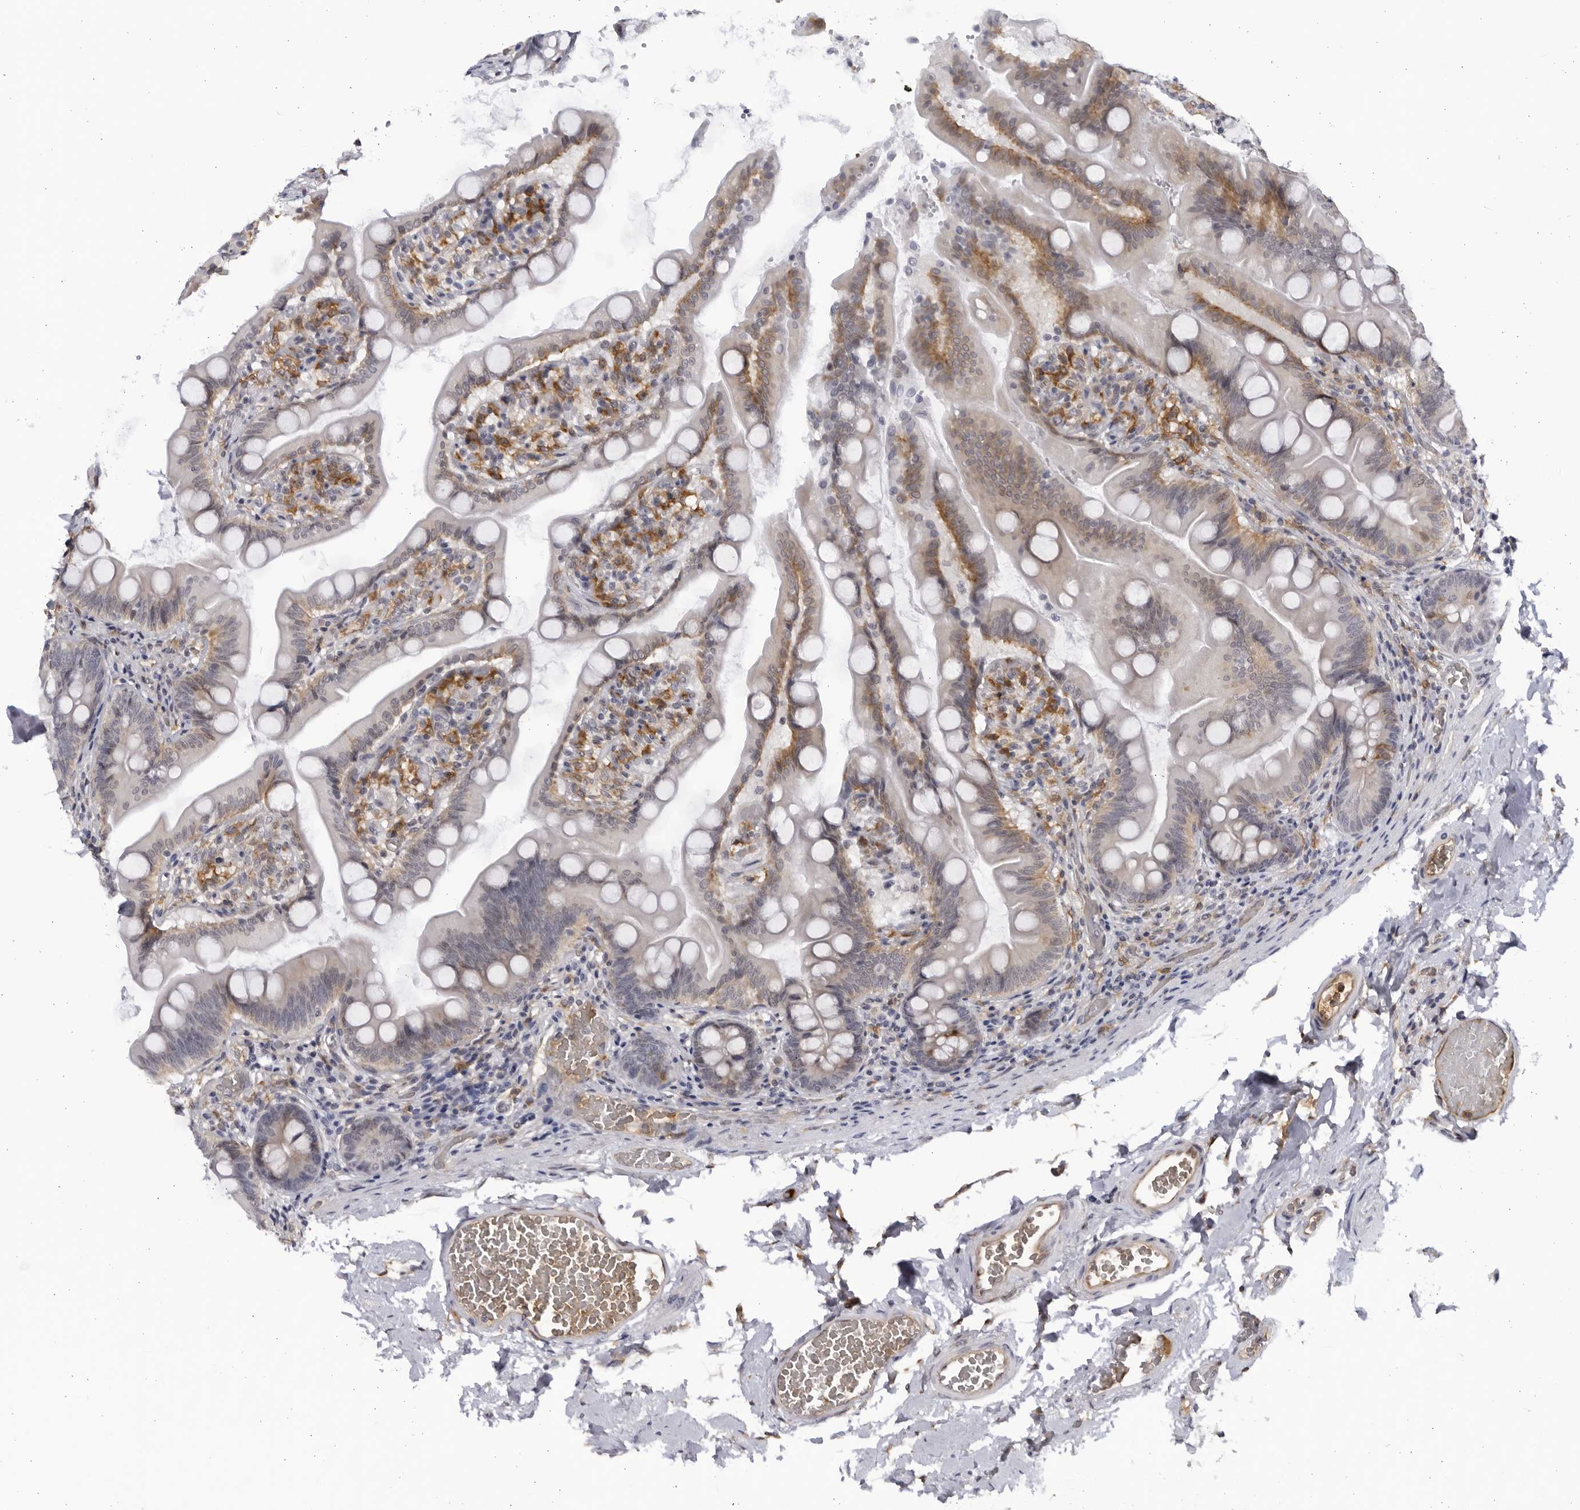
{"staining": {"intensity": "weak", "quantity": "<25%", "location": "cytoplasmic/membranous"}, "tissue": "small intestine", "cell_type": "Glandular cells", "image_type": "normal", "snomed": [{"axis": "morphology", "description": "Normal tissue, NOS"}, {"axis": "topography", "description": "Small intestine"}], "caption": "The micrograph reveals no staining of glandular cells in normal small intestine. (Stains: DAB (3,3'-diaminobenzidine) IHC with hematoxylin counter stain, Microscopy: brightfield microscopy at high magnification).", "gene": "BMP2K", "patient": {"sex": "female", "age": 56}}